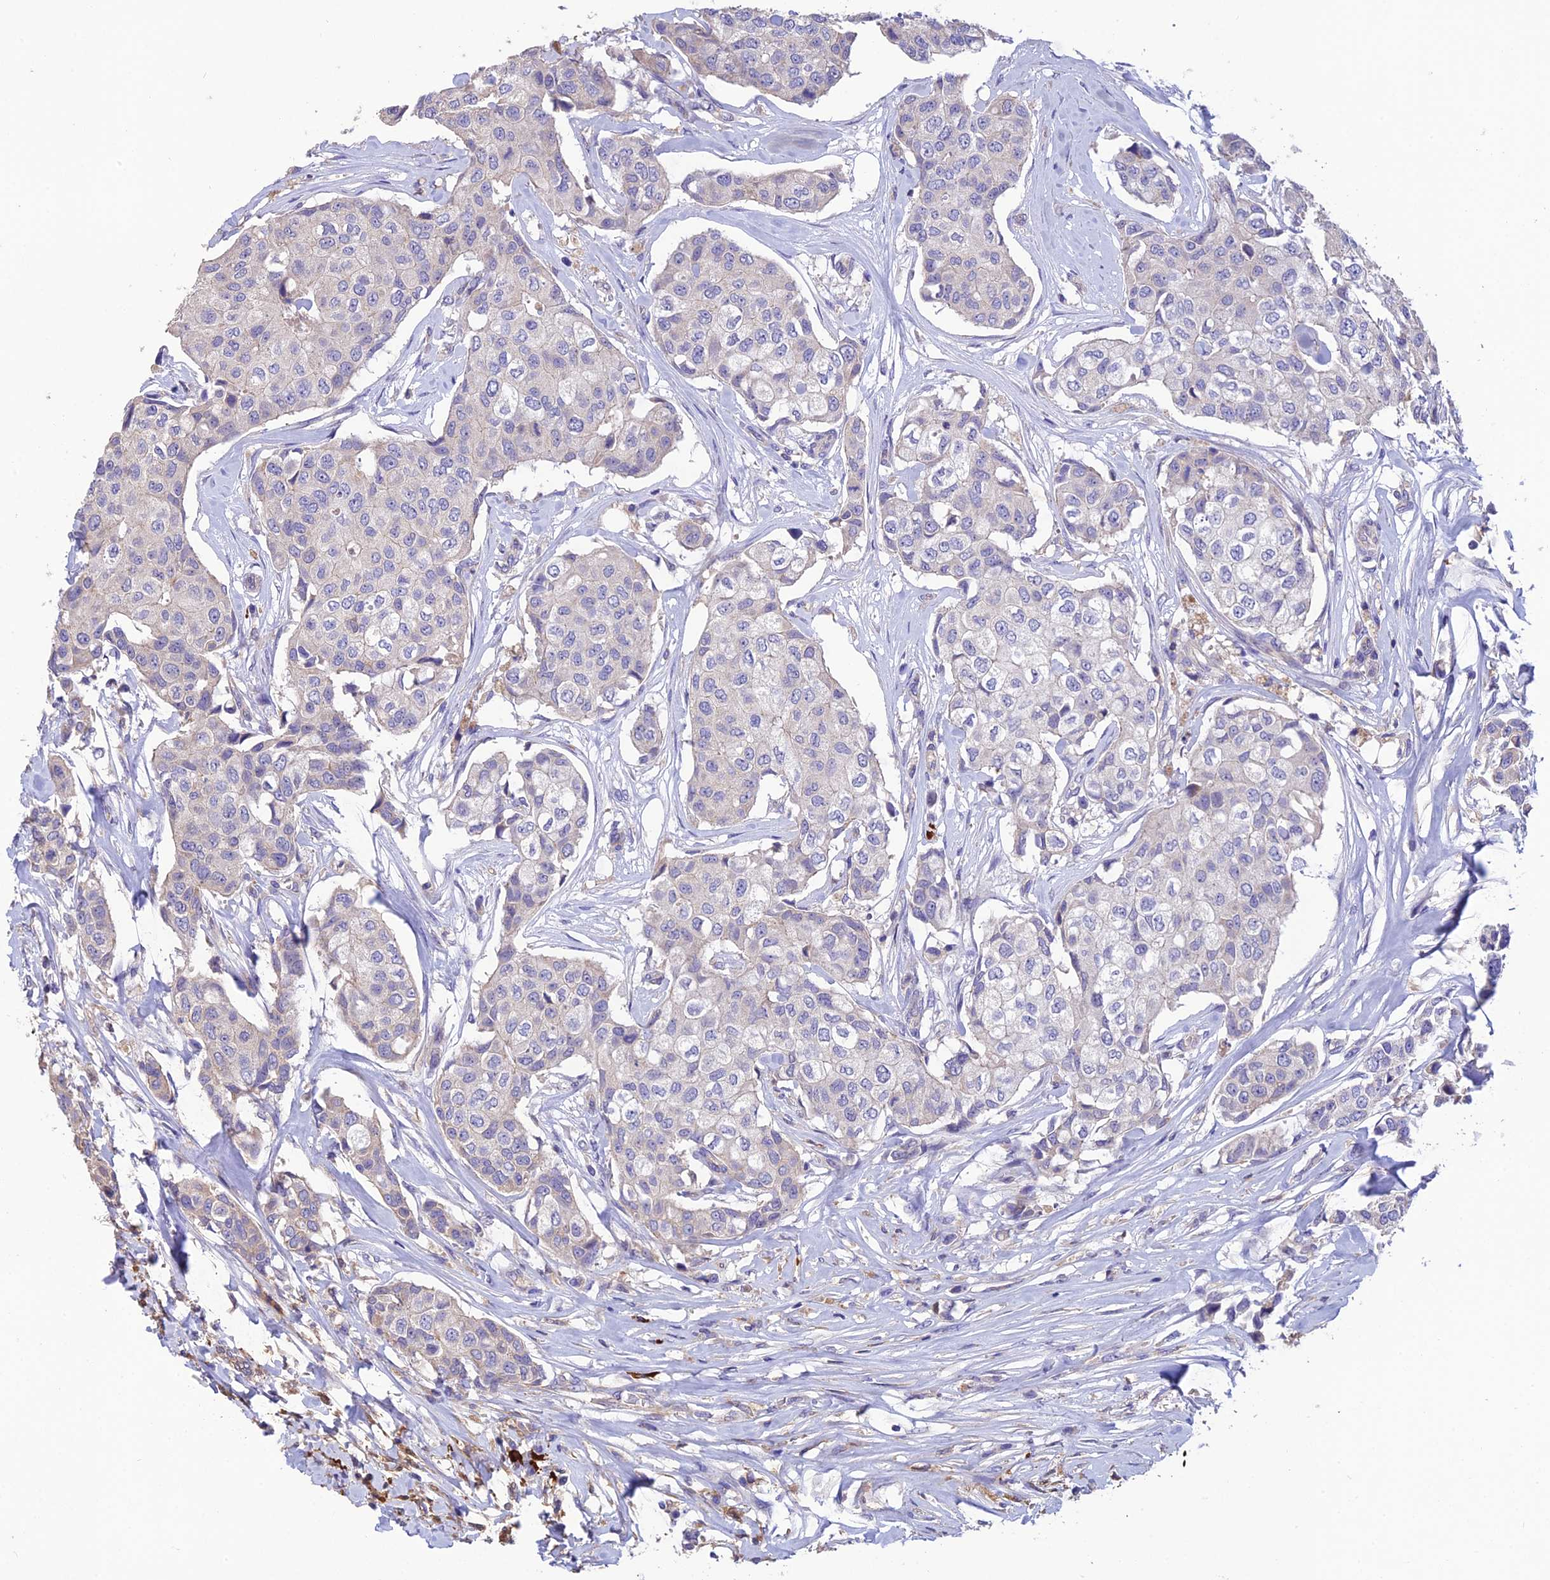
{"staining": {"intensity": "negative", "quantity": "none", "location": "none"}, "tissue": "breast cancer", "cell_type": "Tumor cells", "image_type": "cancer", "snomed": [{"axis": "morphology", "description": "Duct carcinoma"}, {"axis": "topography", "description": "Breast"}], "caption": "Tumor cells show no significant expression in breast cancer (invasive ductal carcinoma).", "gene": "MIOS", "patient": {"sex": "female", "age": 80}}